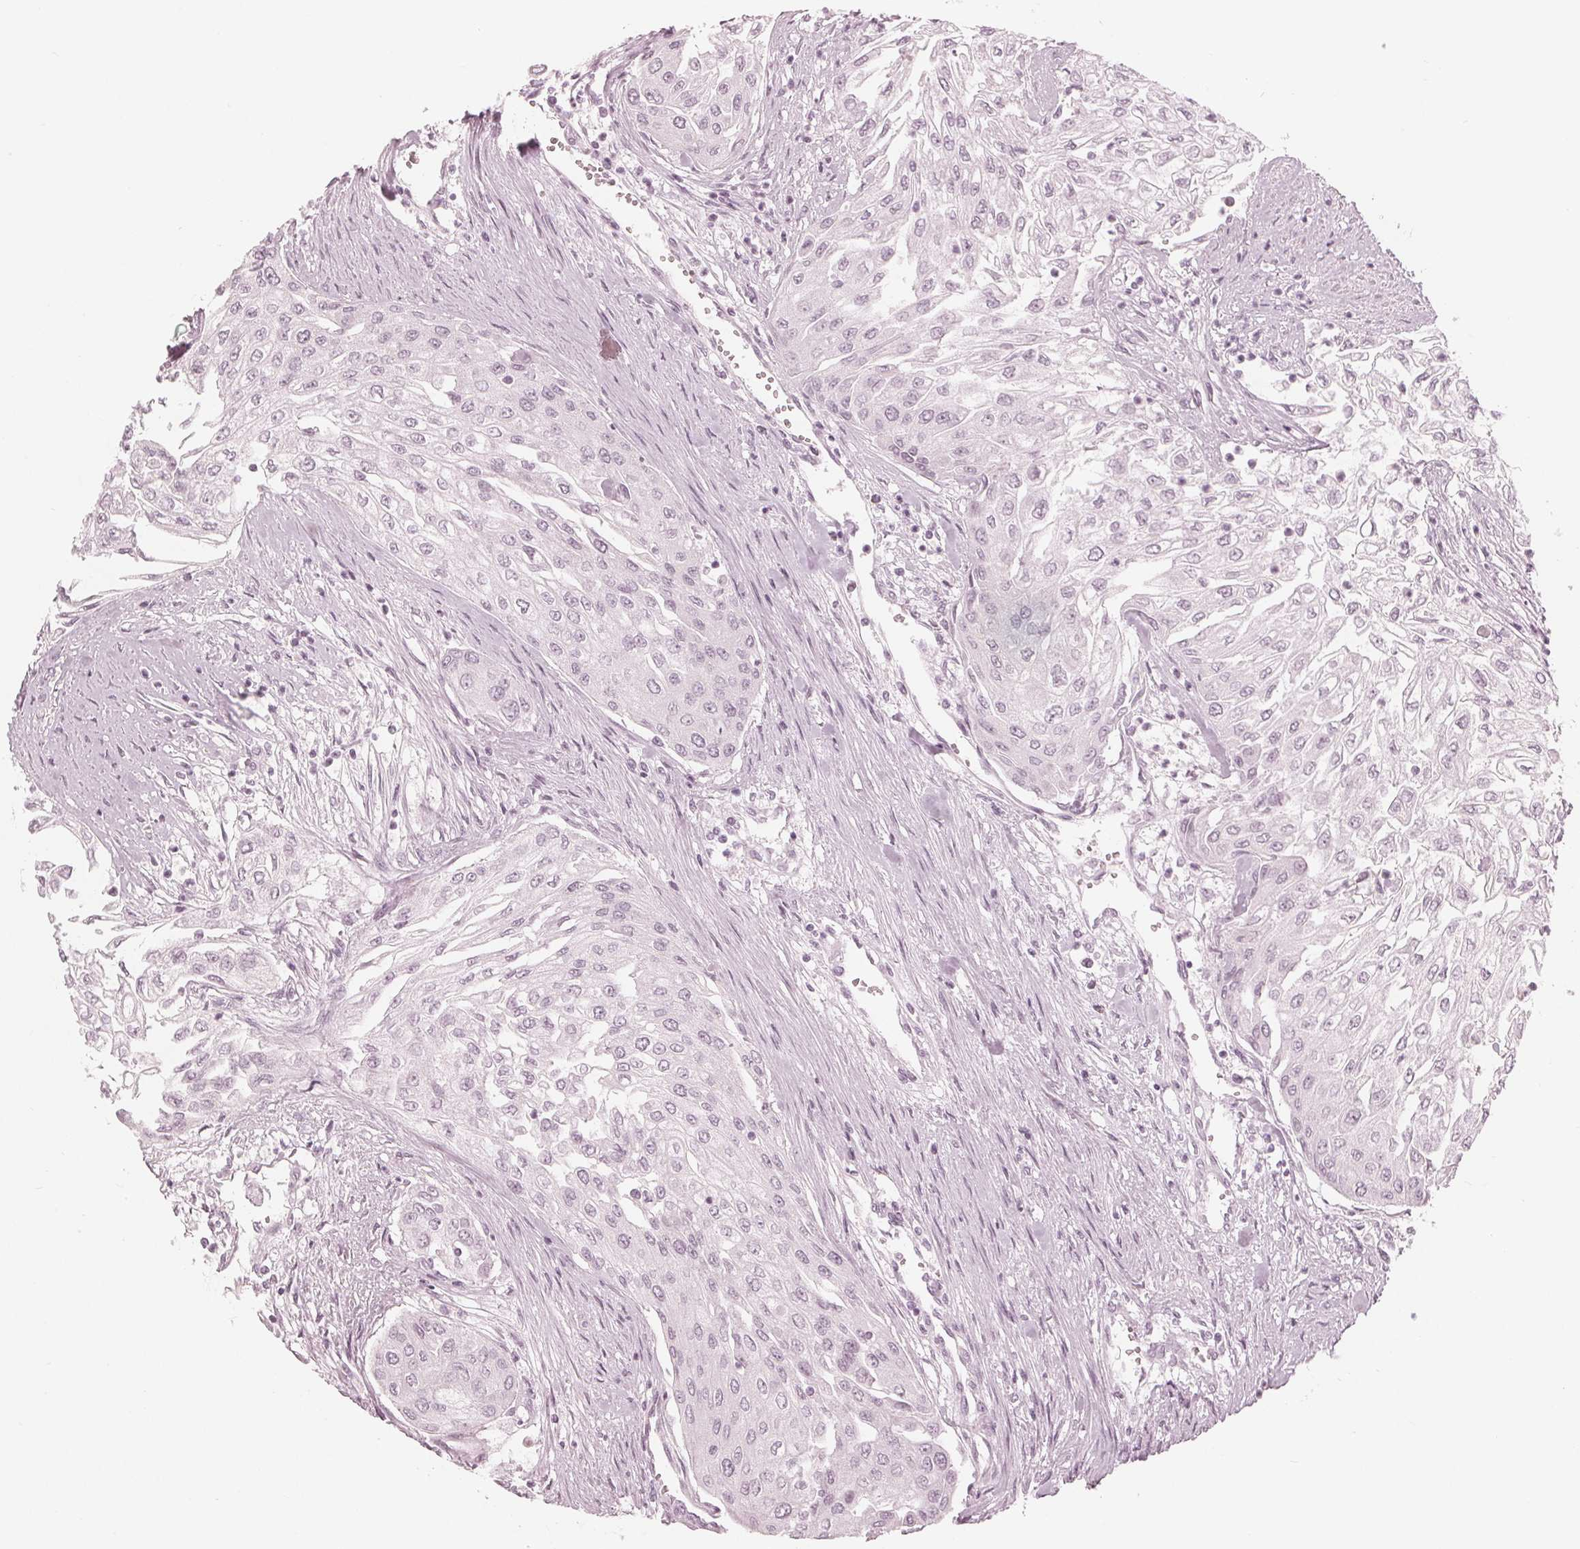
{"staining": {"intensity": "negative", "quantity": "none", "location": "none"}, "tissue": "urothelial cancer", "cell_type": "Tumor cells", "image_type": "cancer", "snomed": [{"axis": "morphology", "description": "Urothelial carcinoma, High grade"}, {"axis": "topography", "description": "Urinary bladder"}], "caption": "Tumor cells show no significant expression in urothelial carcinoma (high-grade).", "gene": "PAEP", "patient": {"sex": "male", "age": 62}}